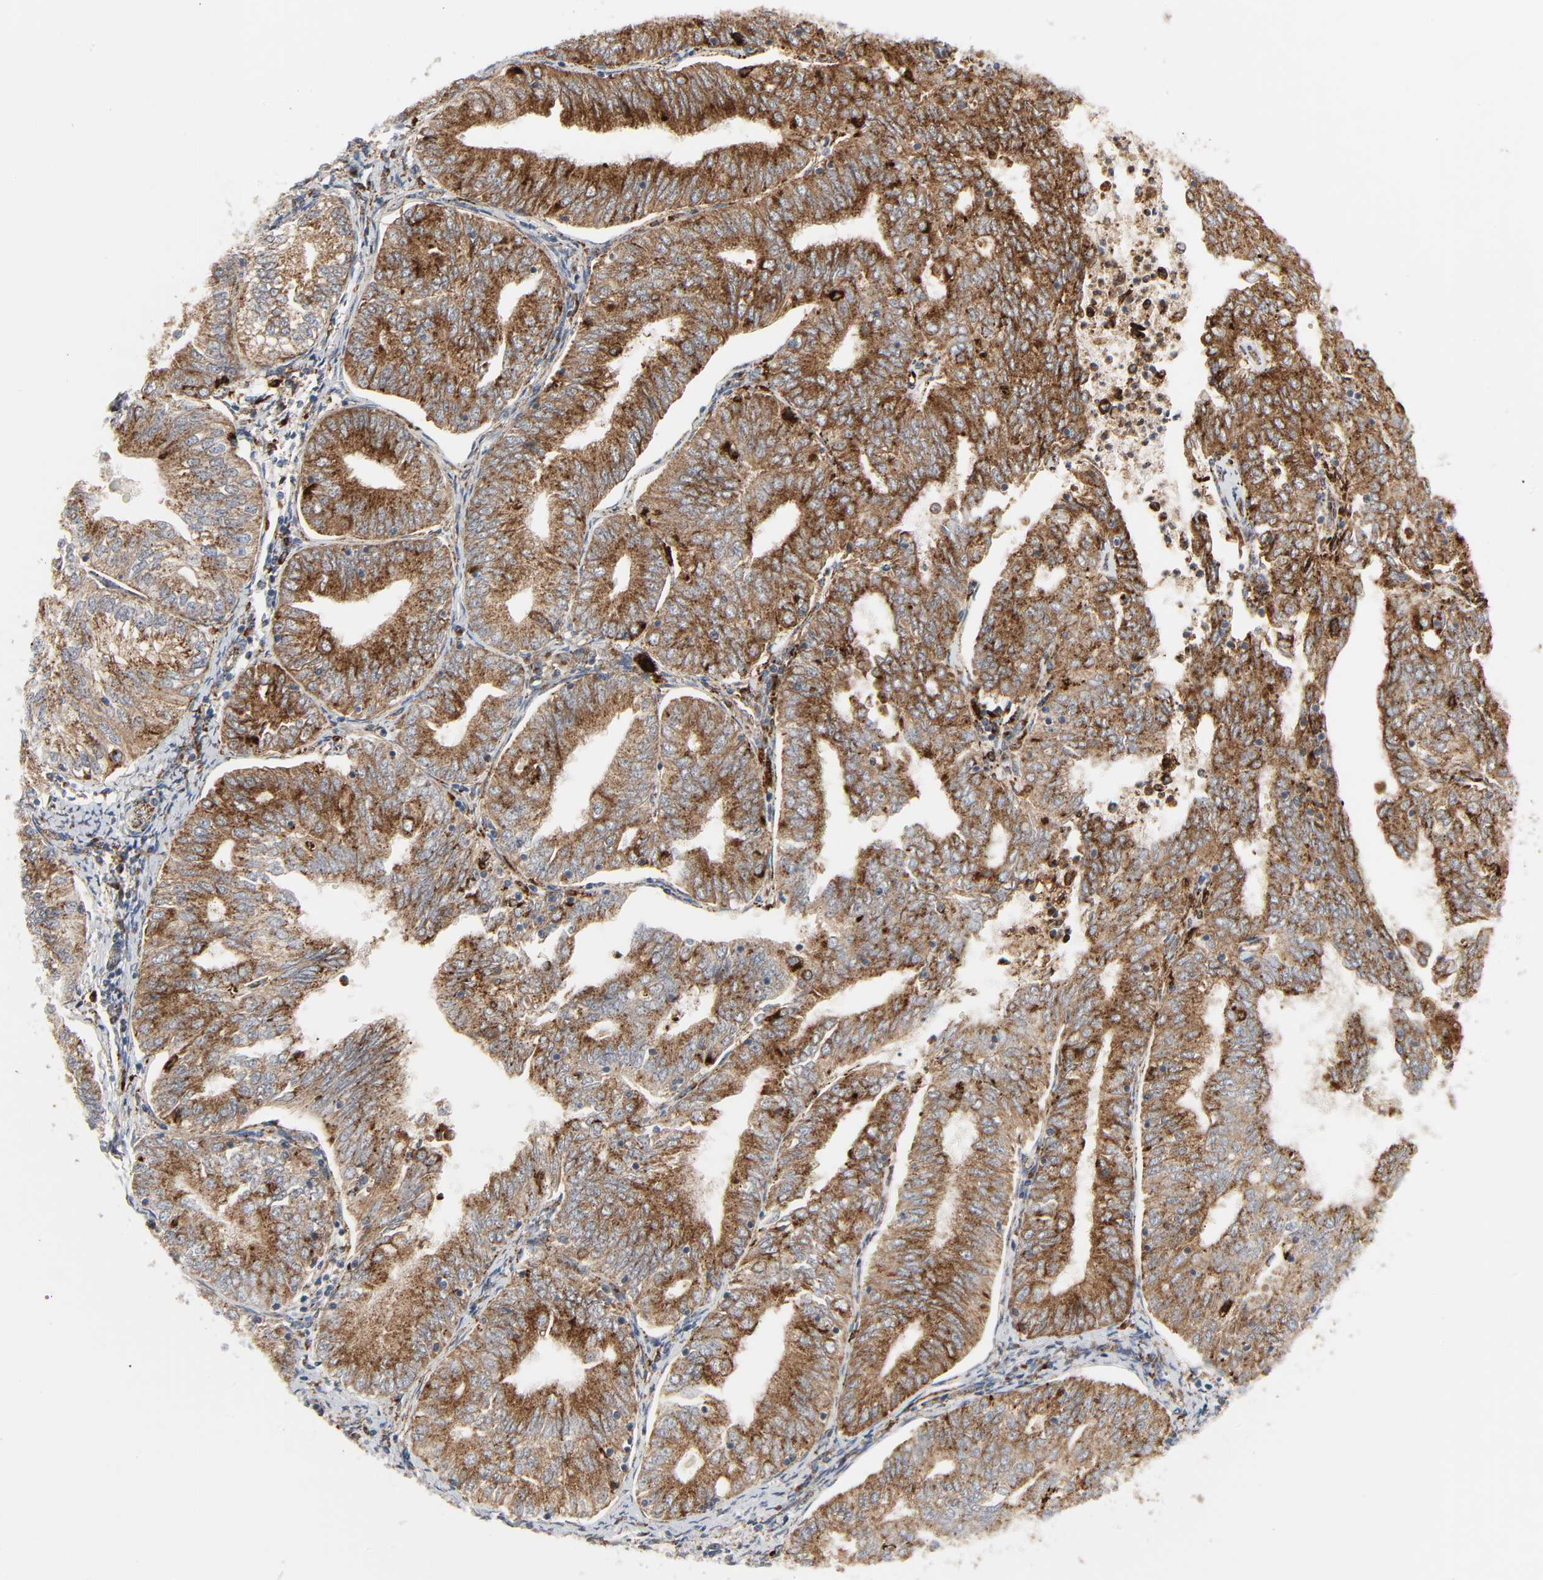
{"staining": {"intensity": "strong", "quantity": ">75%", "location": "cytoplasmic/membranous"}, "tissue": "endometrial cancer", "cell_type": "Tumor cells", "image_type": "cancer", "snomed": [{"axis": "morphology", "description": "Adenocarcinoma, NOS"}, {"axis": "topography", "description": "Endometrium"}], "caption": "Immunohistochemistry staining of endometrial cancer (adenocarcinoma), which exhibits high levels of strong cytoplasmic/membranous positivity in approximately >75% of tumor cells indicating strong cytoplasmic/membranous protein positivity. The staining was performed using DAB (3,3'-diaminobenzidine) (brown) for protein detection and nuclei were counterstained in hematoxylin (blue).", "gene": "PSAP", "patient": {"sex": "female", "age": 69}}